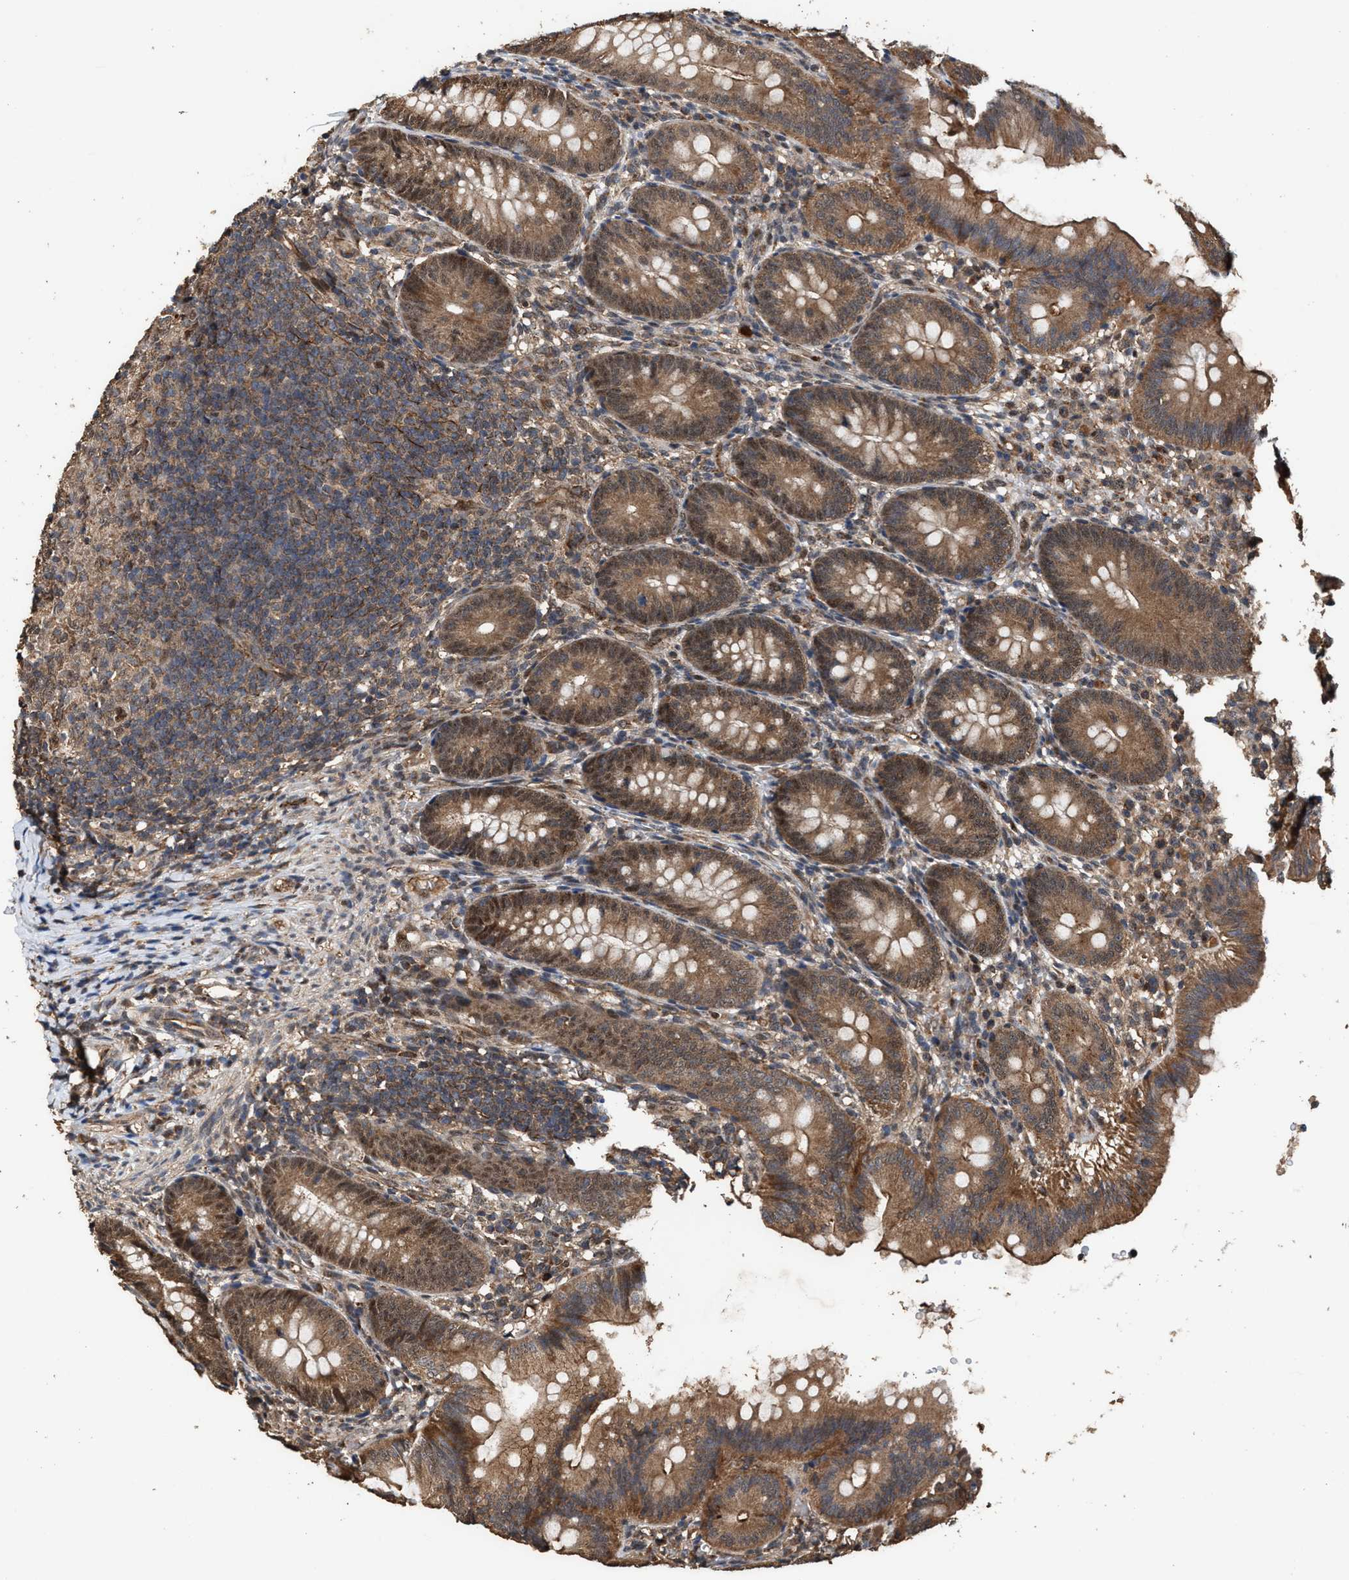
{"staining": {"intensity": "moderate", "quantity": ">75%", "location": "cytoplasmic/membranous,nuclear"}, "tissue": "appendix", "cell_type": "Glandular cells", "image_type": "normal", "snomed": [{"axis": "morphology", "description": "Normal tissue, NOS"}, {"axis": "topography", "description": "Appendix"}], "caption": "DAB immunohistochemical staining of benign human appendix exhibits moderate cytoplasmic/membranous,nuclear protein staining in approximately >75% of glandular cells.", "gene": "ZNHIT6", "patient": {"sex": "male", "age": 1}}